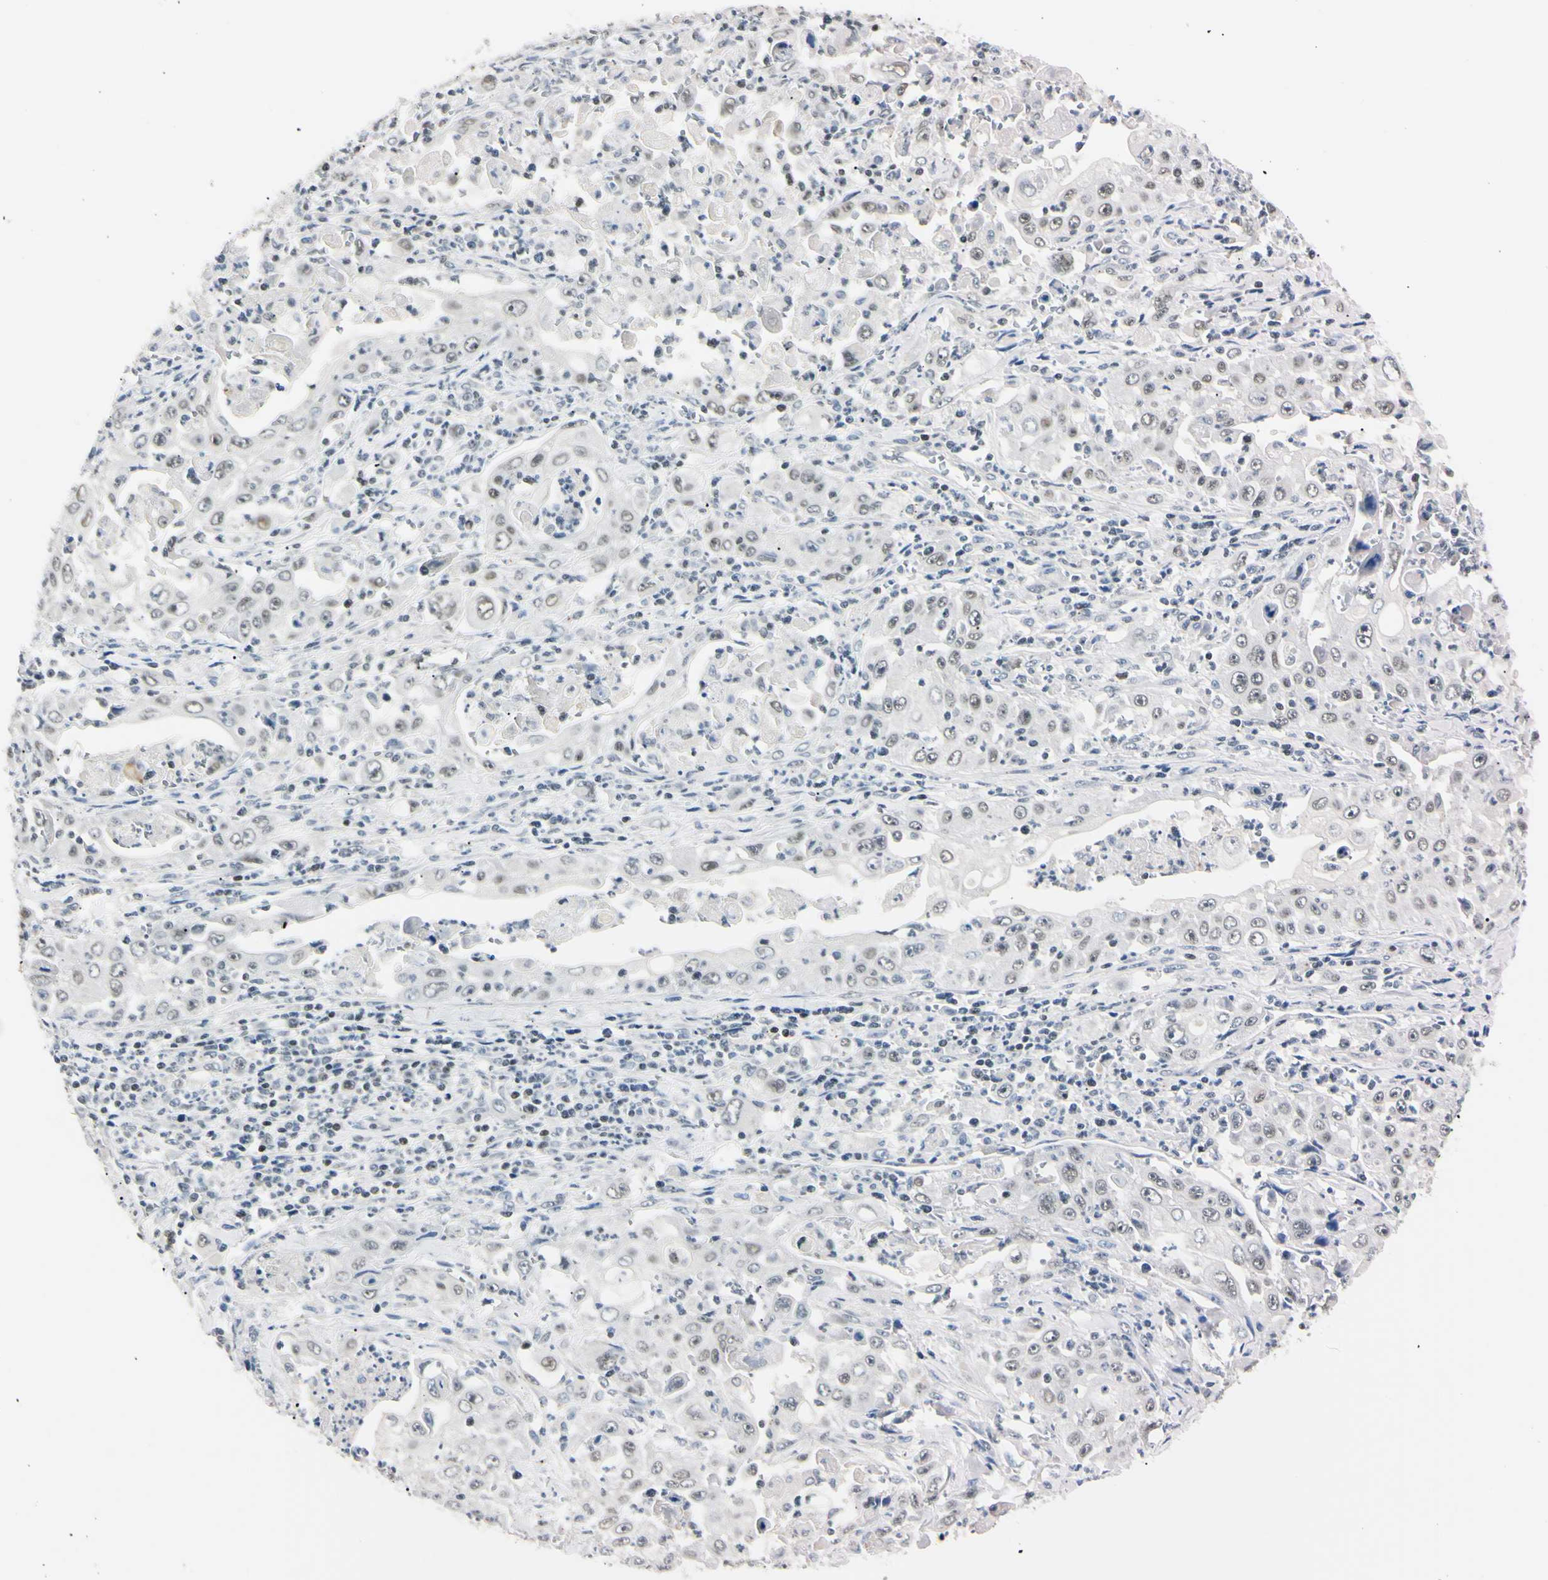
{"staining": {"intensity": "weak", "quantity": "25%-75%", "location": "none"}, "tissue": "pancreatic cancer", "cell_type": "Tumor cells", "image_type": "cancer", "snomed": [{"axis": "morphology", "description": "Adenocarcinoma, NOS"}, {"axis": "topography", "description": "Pancreas"}], "caption": "Pancreatic cancer stained with immunohistochemistry exhibits weak None staining in approximately 25%-75% of tumor cells.", "gene": "C1orf174", "patient": {"sex": "male", "age": 70}}